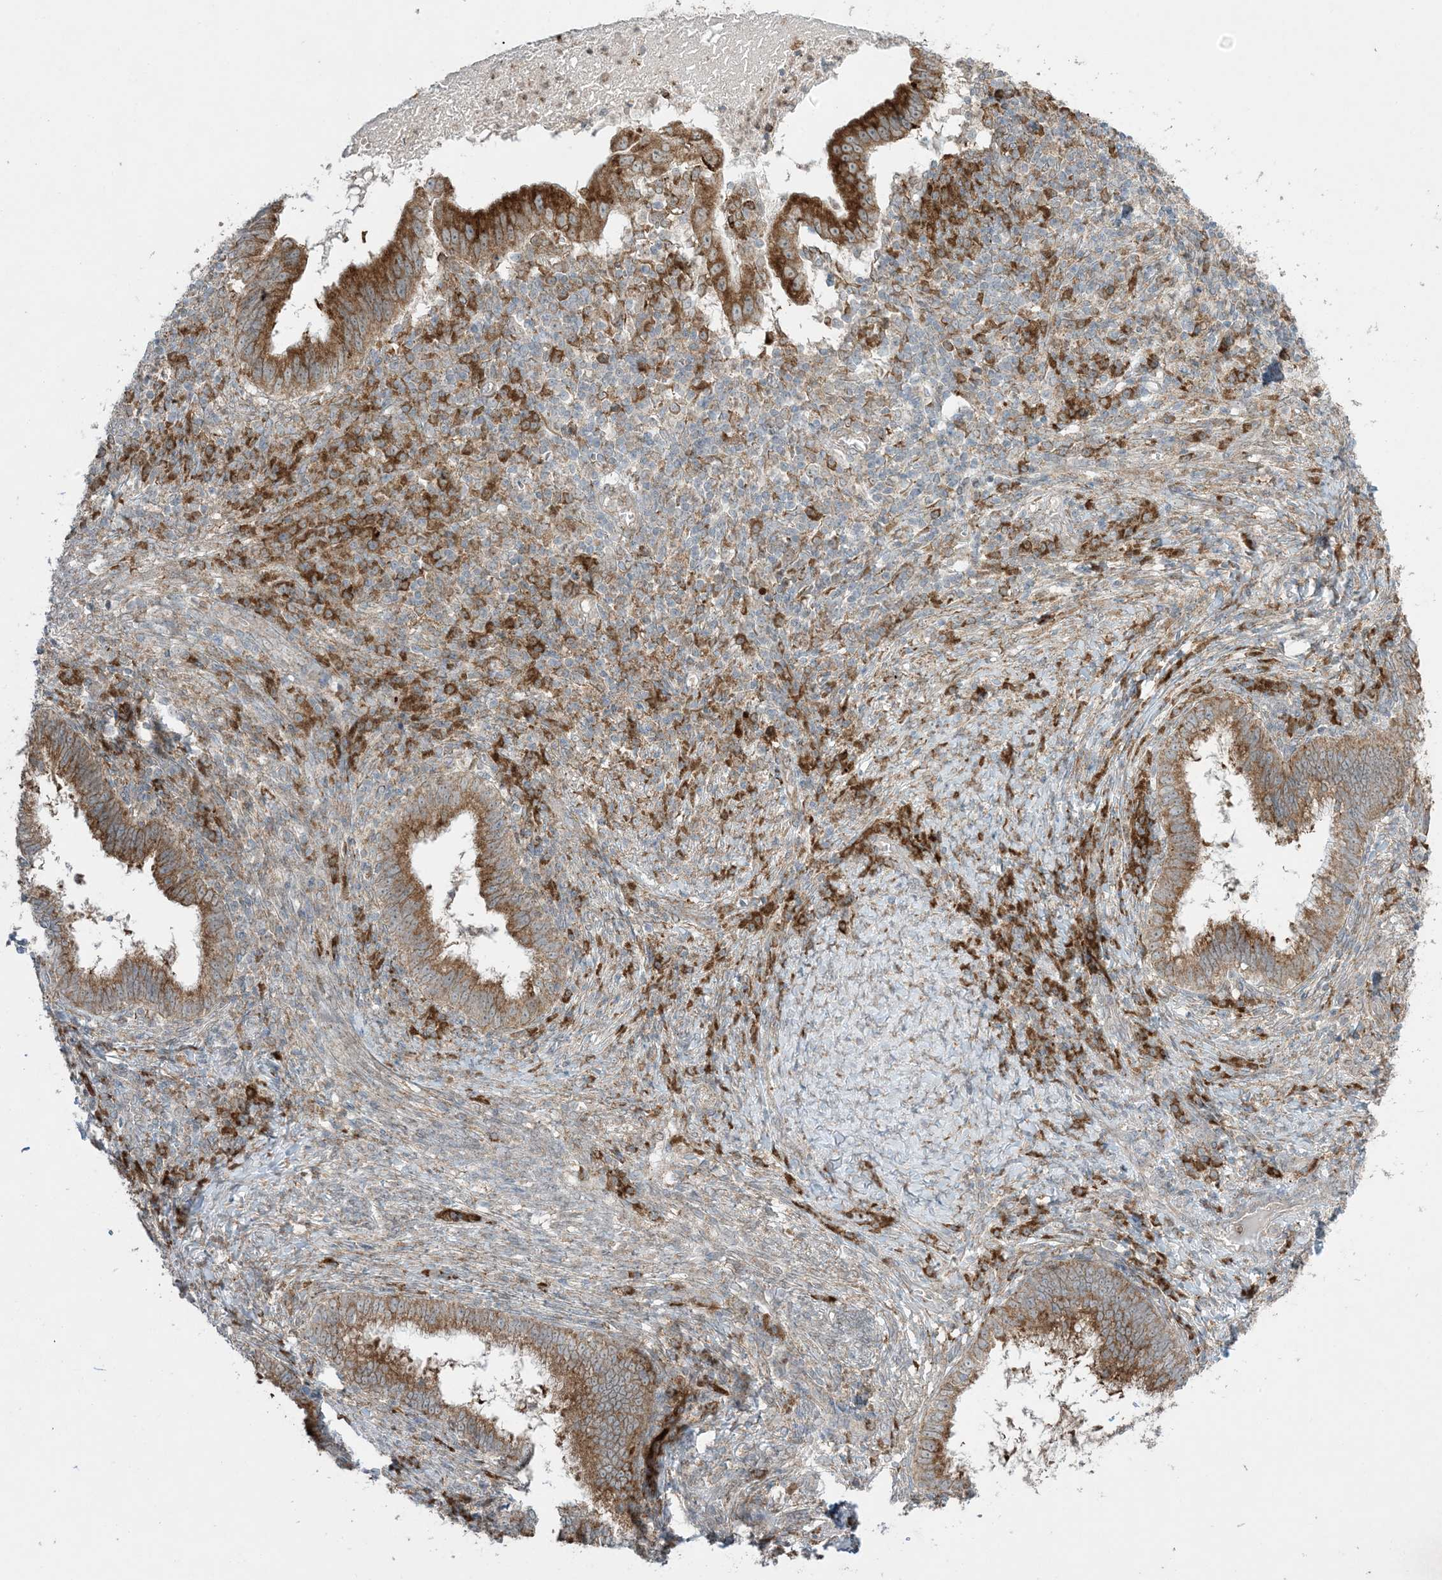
{"staining": {"intensity": "strong", "quantity": ">75%", "location": "cytoplasmic/membranous"}, "tissue": "cervical cancer", "cell_type": "Tumor cells", "image_type": "cancer", "snomed": [{"axis": "morphology", "description": "Adenocarcinoma, NOS"}, {"axis": "topography", "description": "Cervix"}], "caption": "Brown immunohistochemical staining in human adenocarcinoma (cervical) exhibits strong cytoplasmic/membranous positivity in about >75% of tumor cells.", "gene": "ODC1", "patient": {"sex": "female", "age": 36}}